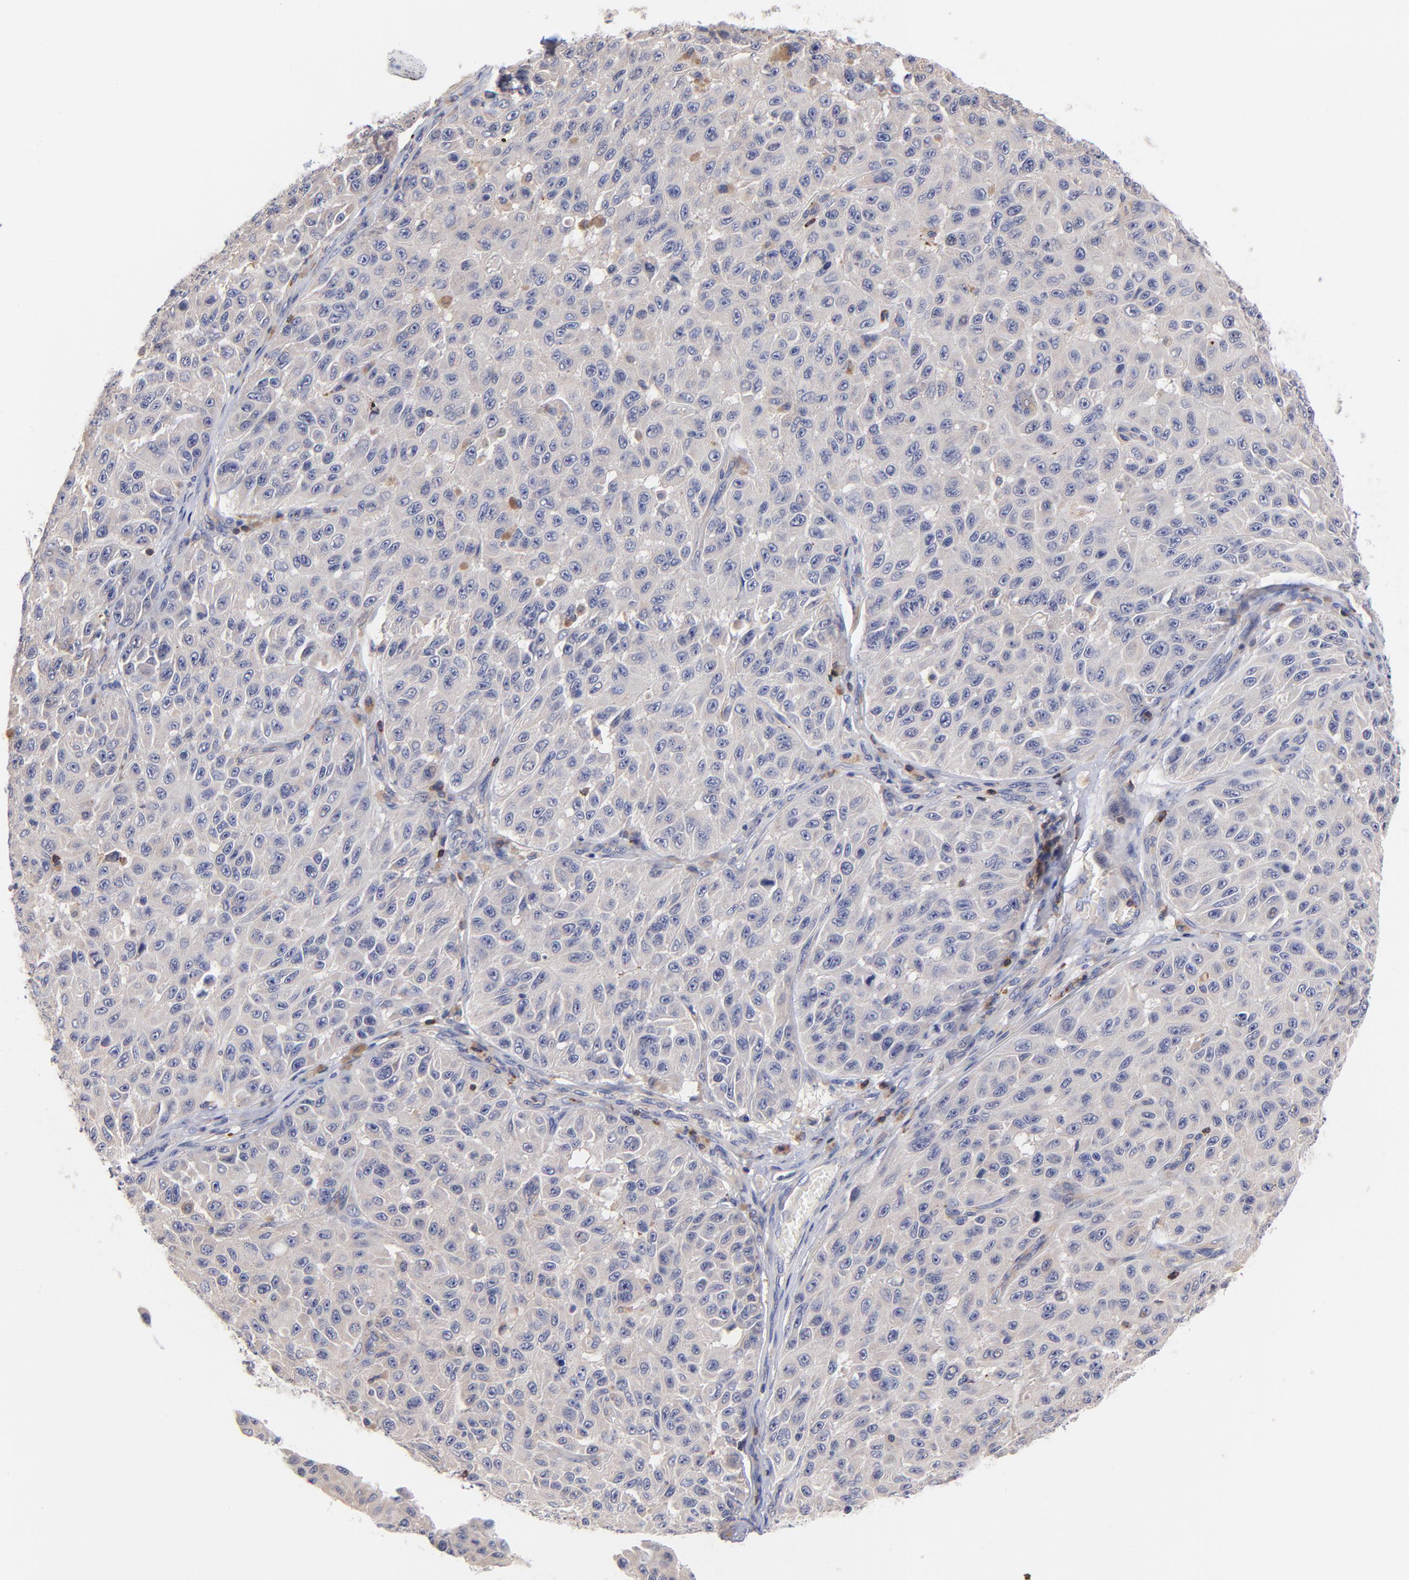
{"staining": {"intensity": "negative", "quantity": "none", "location": "none"}, "tissue": "melanoma", "cell_type": "Tumor cells", "image_type": "cancer", "snomed": [{"axis": "morphology", "description": "Malignant melanoma, NOS"}, {"axis": "topography", "description": "Skin"}], "caption": "Tumor cells show no significant protein expression in melanoma.", "gene": "KREMEN2", "patient": {"sex": "male", "age": 30}}